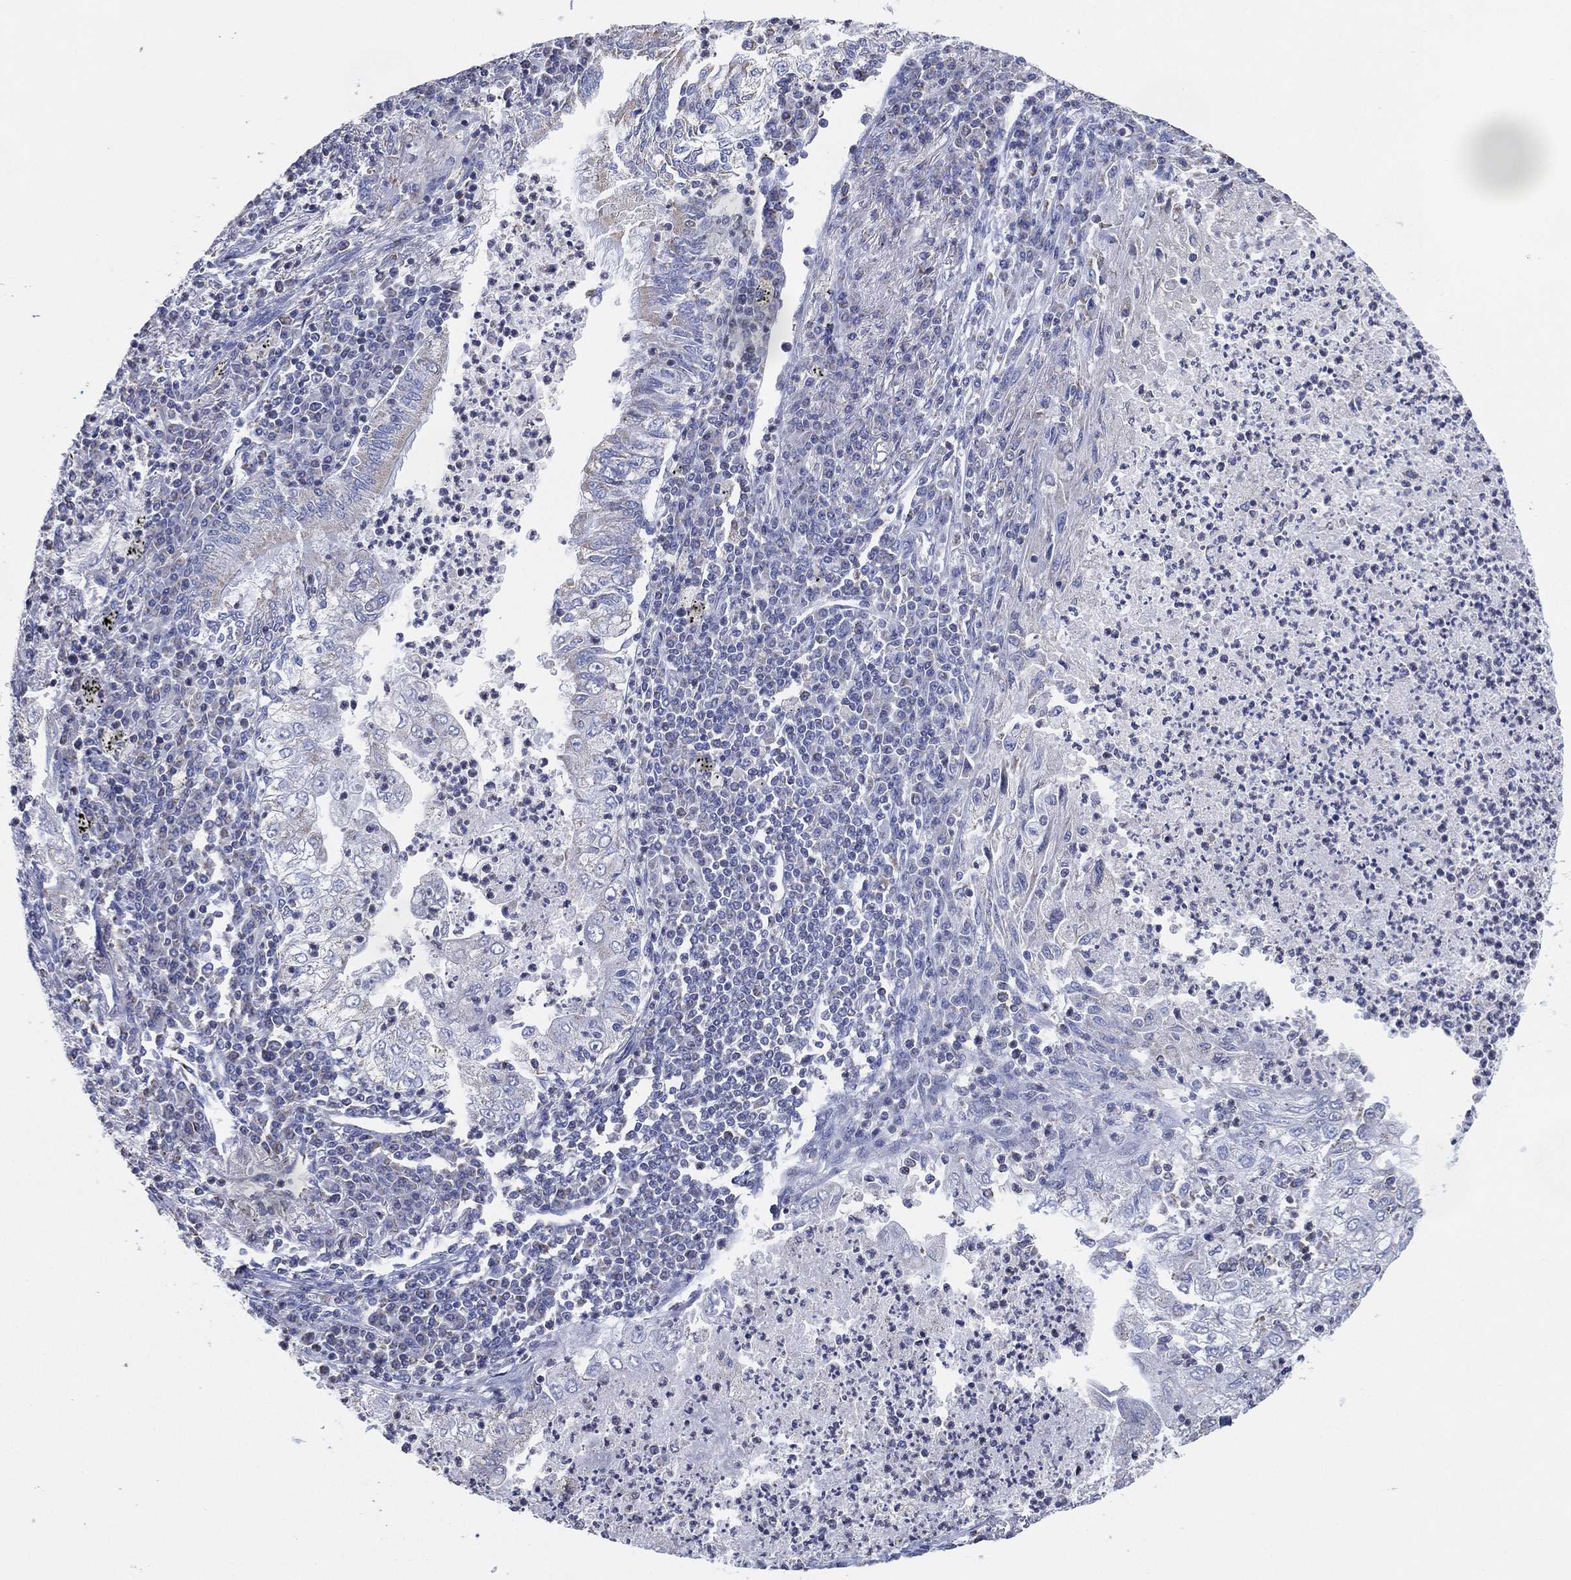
{"staining": {"intensity": "negative", "quantity": "none", "location": "none"}, "tissue": "lung cancer", "cell_type": "Tumor cells", "image_type": "cancer", "snomed": [{"axis": "morphology", "description": "Adenocarcinoma, NOS"}, {"axis": "topography", "description": "Lung"}], "caption": "Immunohistochemistry (IHC) micrograph of lung cancer (adenocarcinoma) stained for a protein (brown), which displays no staining in tumor cells.", "gene": "CFTR", "patient": {"sex": "female", "age": 73}}